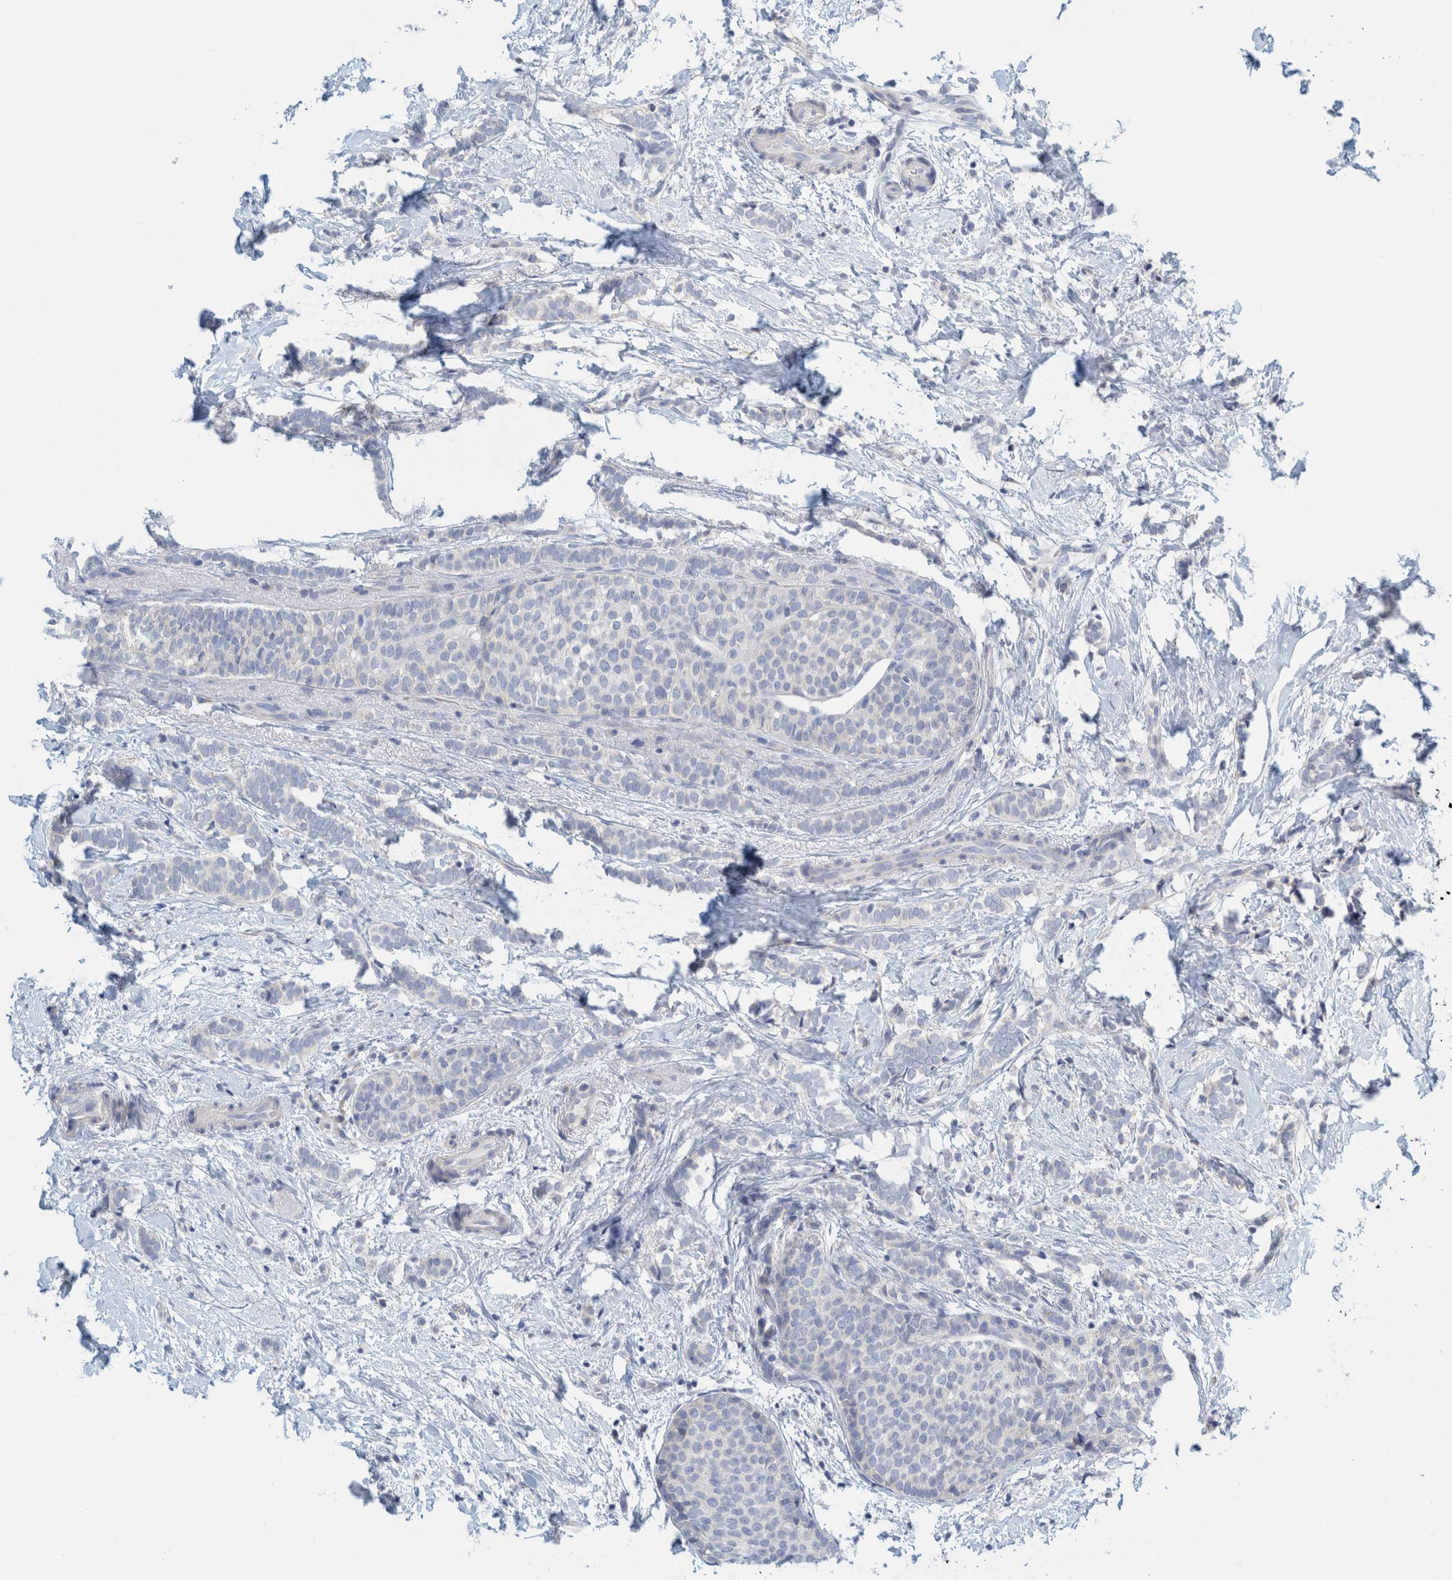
{"staining": {"intensity": "negative", "quantity": "none", "location": "none"}, "tissue": "breast cancer", "cell_type": "Tumor cells", "image_type": "cancer", "snomed": [{"axis": "morphology", "description": "Lobular carcinoma"}, {"axis": "topography", "description": "Breast"}], "caption": "High magnification brightfield microscopy of breast cancer stained with DAB (3,3'-diaminobenzidine) (brown) and counterstained with hematoxylin (blue): tumor cells show no significant expression. The staining is performed using DAB brown chromogen with nuclei counter-stained in using hematoxylin.", "gene": "ZNF324B", "patient": {"sex": "female", "age": 50}}